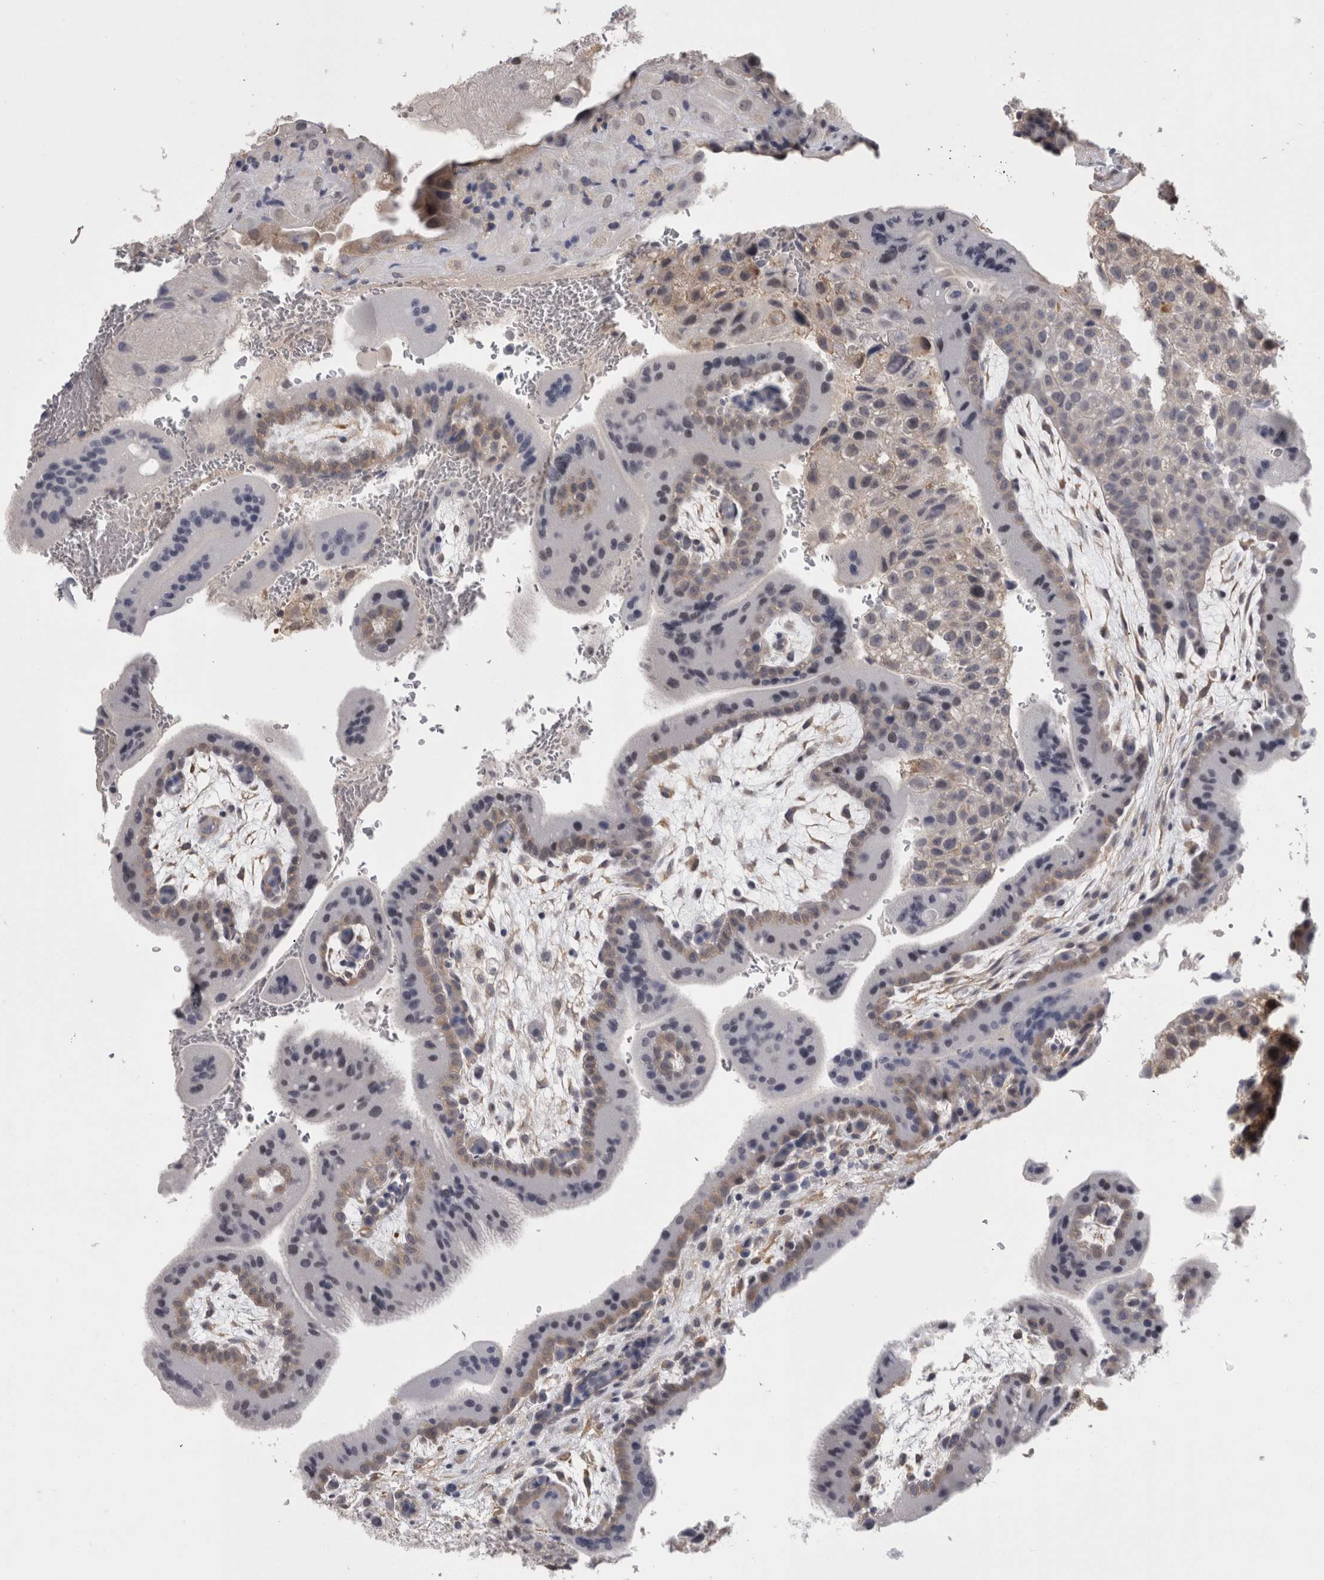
{"staining": {"intensity": "weak", "quantity": "25%-75%", "location": "cytoplasmic/membranous"}, "tissue": "placenta", "cell_type": "Decidual cells", "image_type": "normal", "snomed": [{"axis": "morphology", "description": "Normal tissue, NOS"}, {"axis": "topography", "description": "Placenta"}], "caption": "Immunohistochemical staining of normal placenta shows 25%-75% levels of weak cytoplasmic/membranous protein expression in approximately 25%-75% of decidual cells. (Stains: DAB (3,3'-diaminobenzidine) in brown, nuclei in blue, Microscopy: brightfield microscopy at high magnification).", "gene": "LYZL6", "patient": {"sex": "female", "age": 35}}